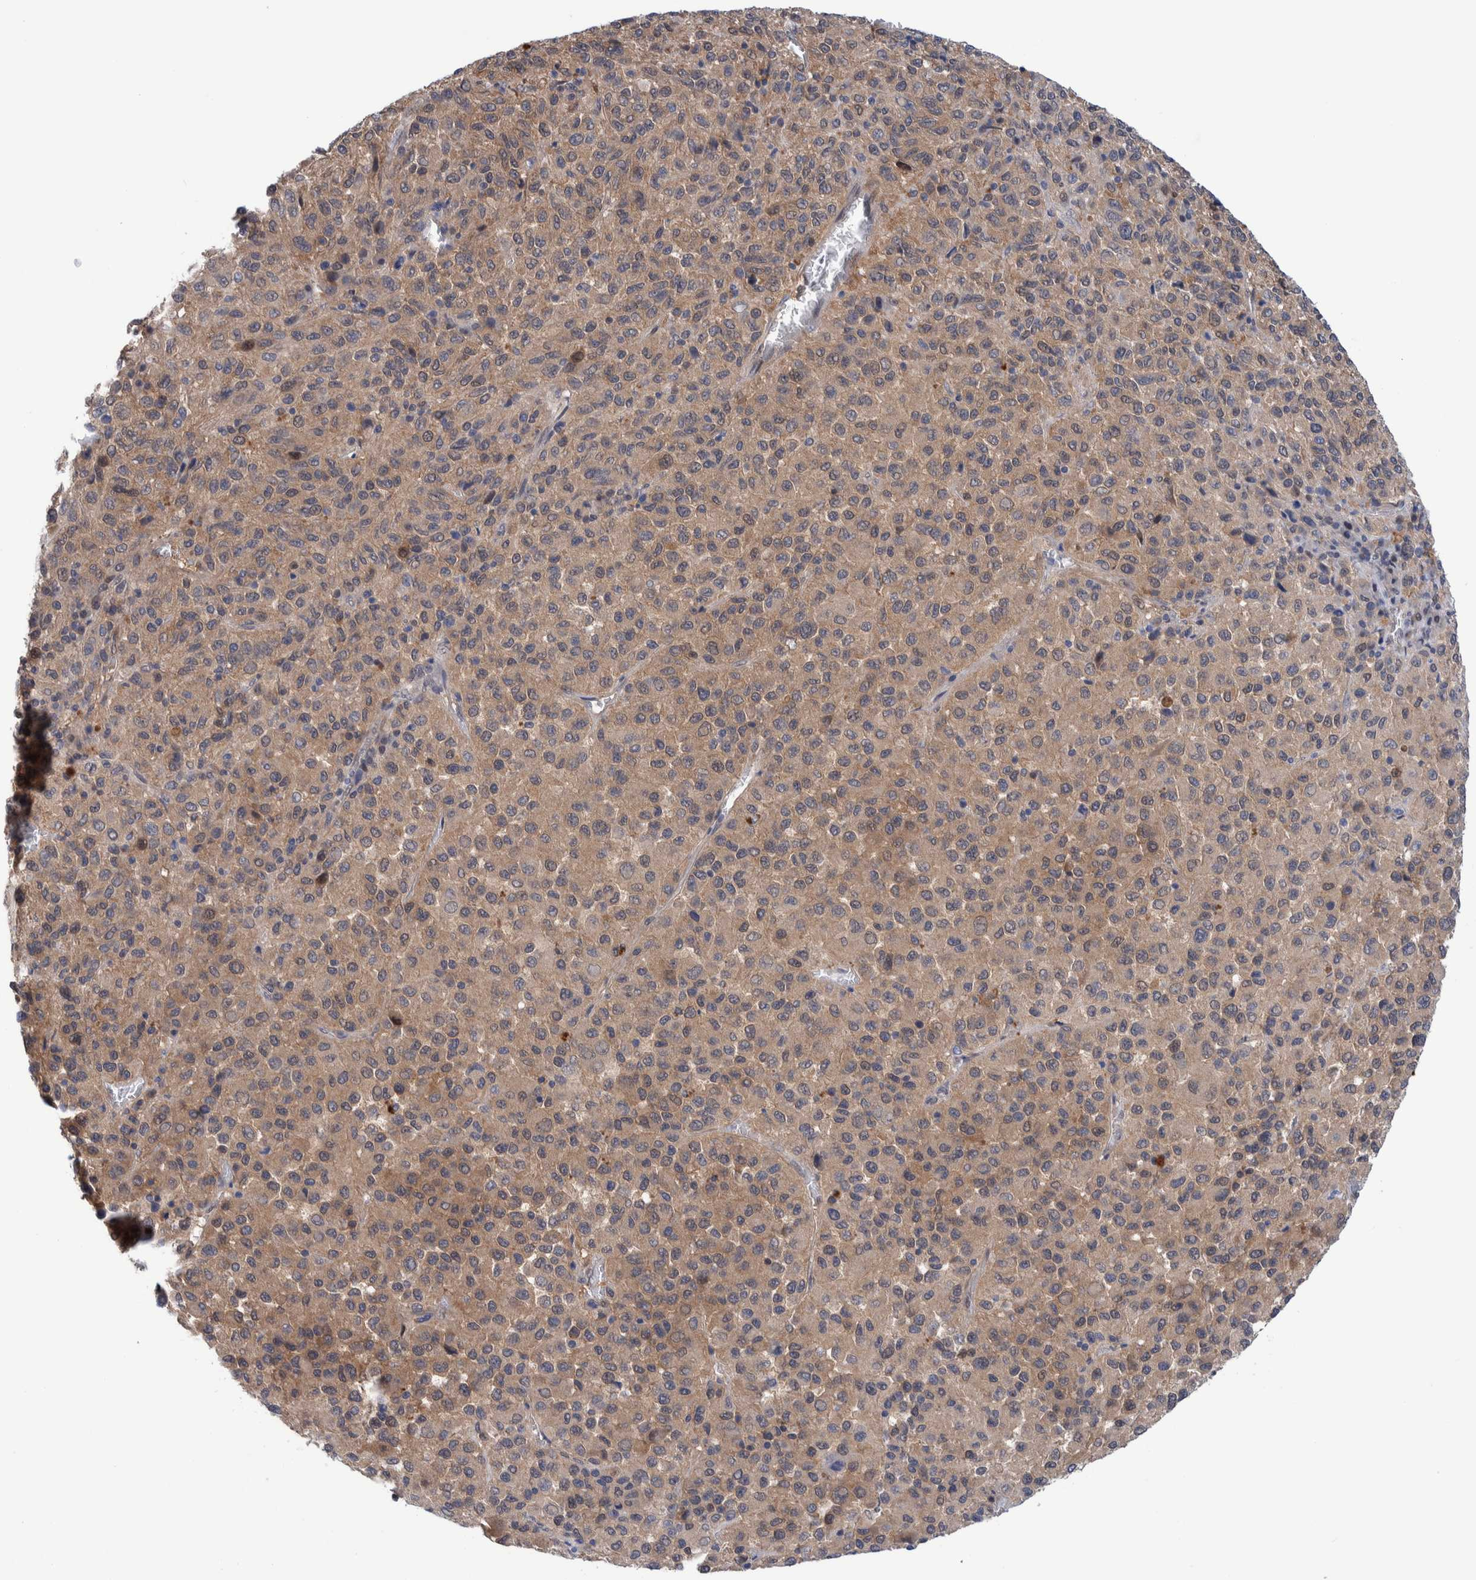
{"staining": {"intensity": "moderate", "quantity": ">75%", "location": "cytoplasmic/membranous"}, "tissue": "melanoma", "cell_type": "Tumor cells", "image_type": "cancer", "snomed": [{"axis": "morphology", "description": "Malignant melanoma, Metastatic site"}, {"axis": "topography", "description": "Lung"}], "caption": "IHC image of malignant melanoma (metastatic site) stained for a protein (brown), which exhibits medium levels of moderate cytoplasmic/membranous expression in approximately >75% of tumor cells.", "gene": "PFAS", "patient": {"sex": "male", "age": 64}}